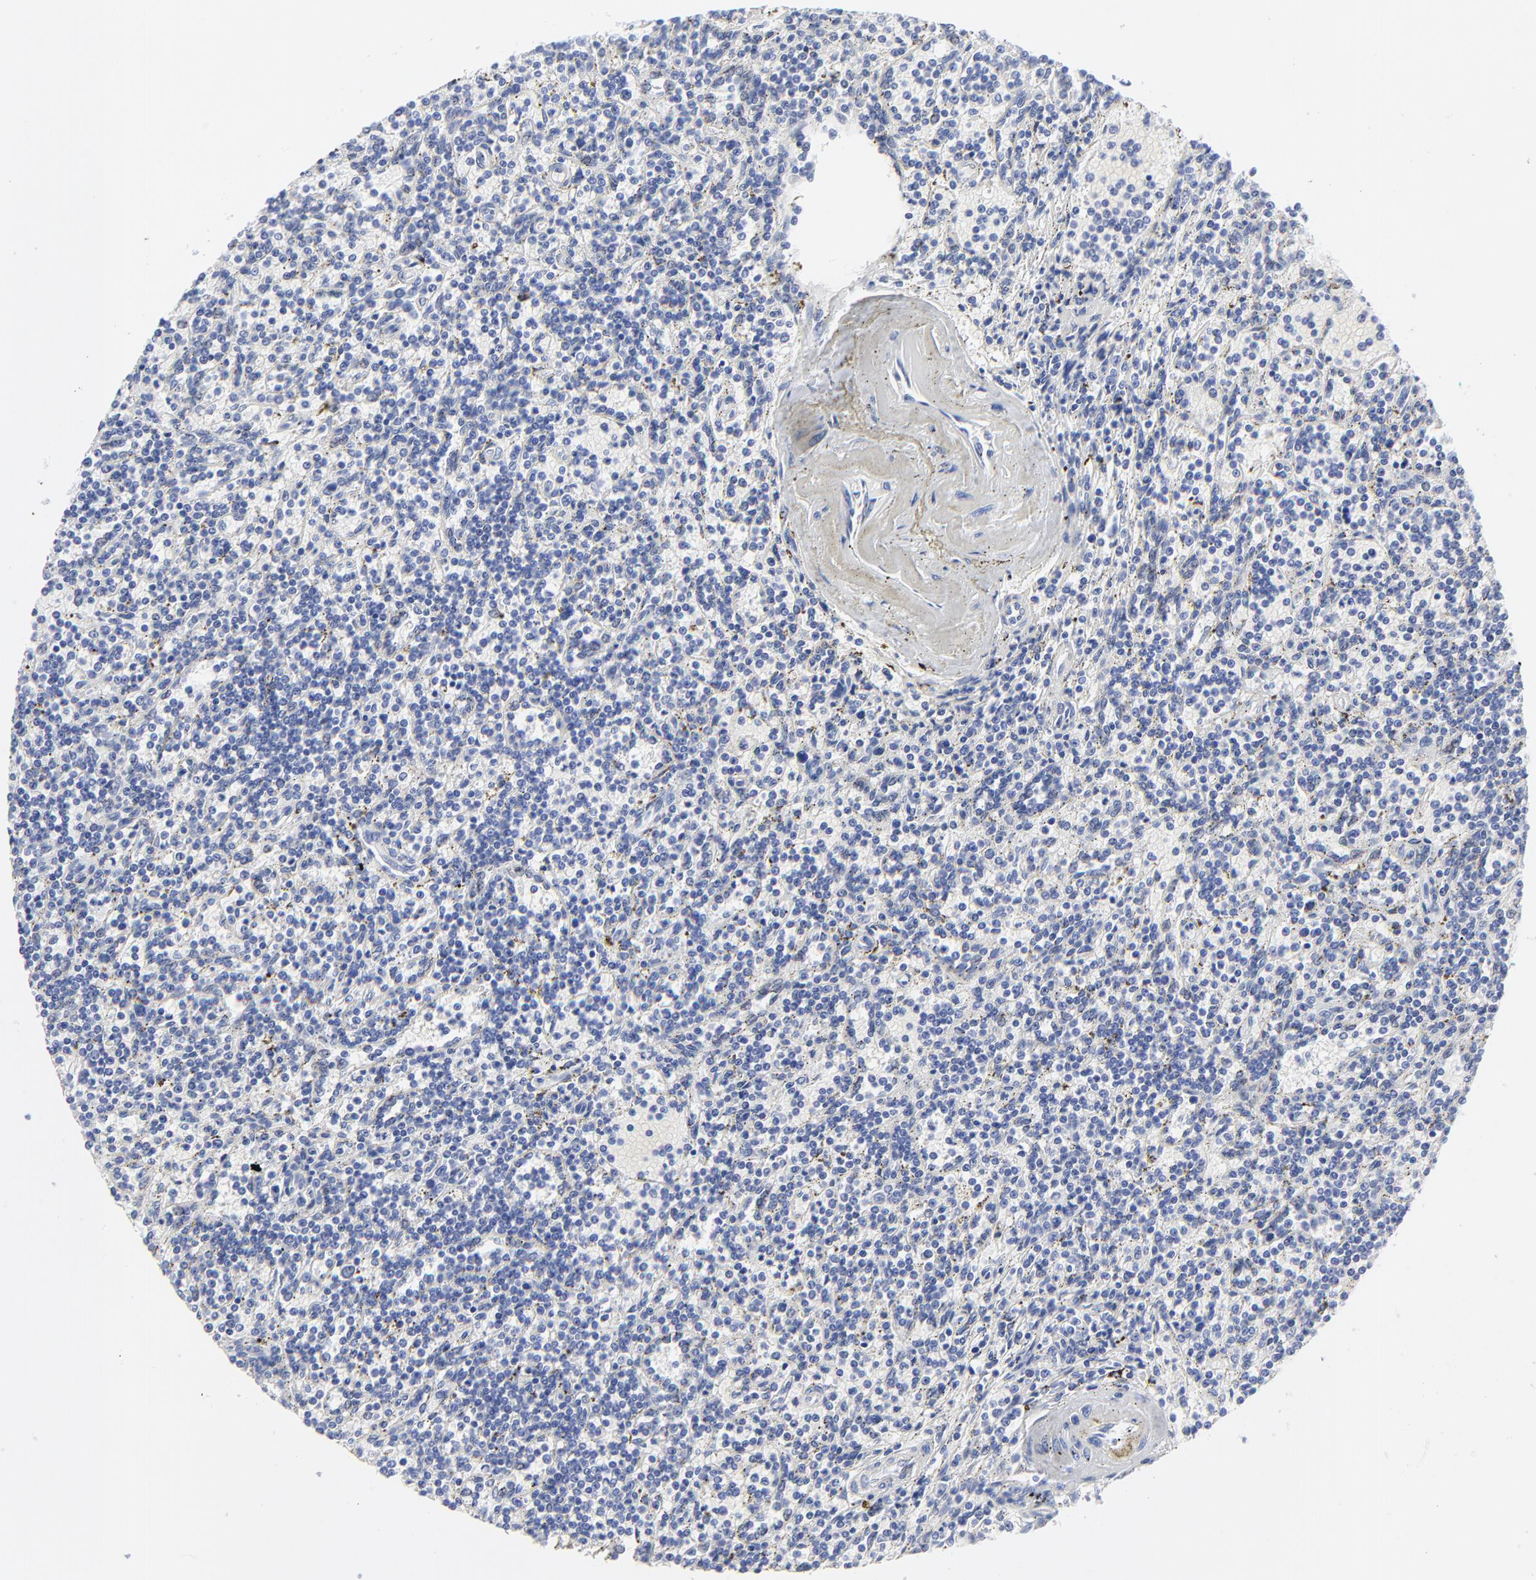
{"staining": {"intensity": "negative", "quantity": "none", "location": "none"}, "tissue": "lymphoma", "cell_type": "Tumor cells", "image_type": "cancer", "snomed": [{"axis": "morphology", "description": "Malignant lymphoma, non-Hodgkin's type, Low grade"}, {"axis": "topography", "description": "Spleen"}], "caption": "Immunohistochemical staining of low-grade malignant lymphoma, non-Hodgkin's type demonstrates no significant staining in tumor cells. (DAB (3,3'-diaminobenzidine) IHC, high magnification).", "gene": "PSD3", "patient": {"sex": "male", "age": 73}}